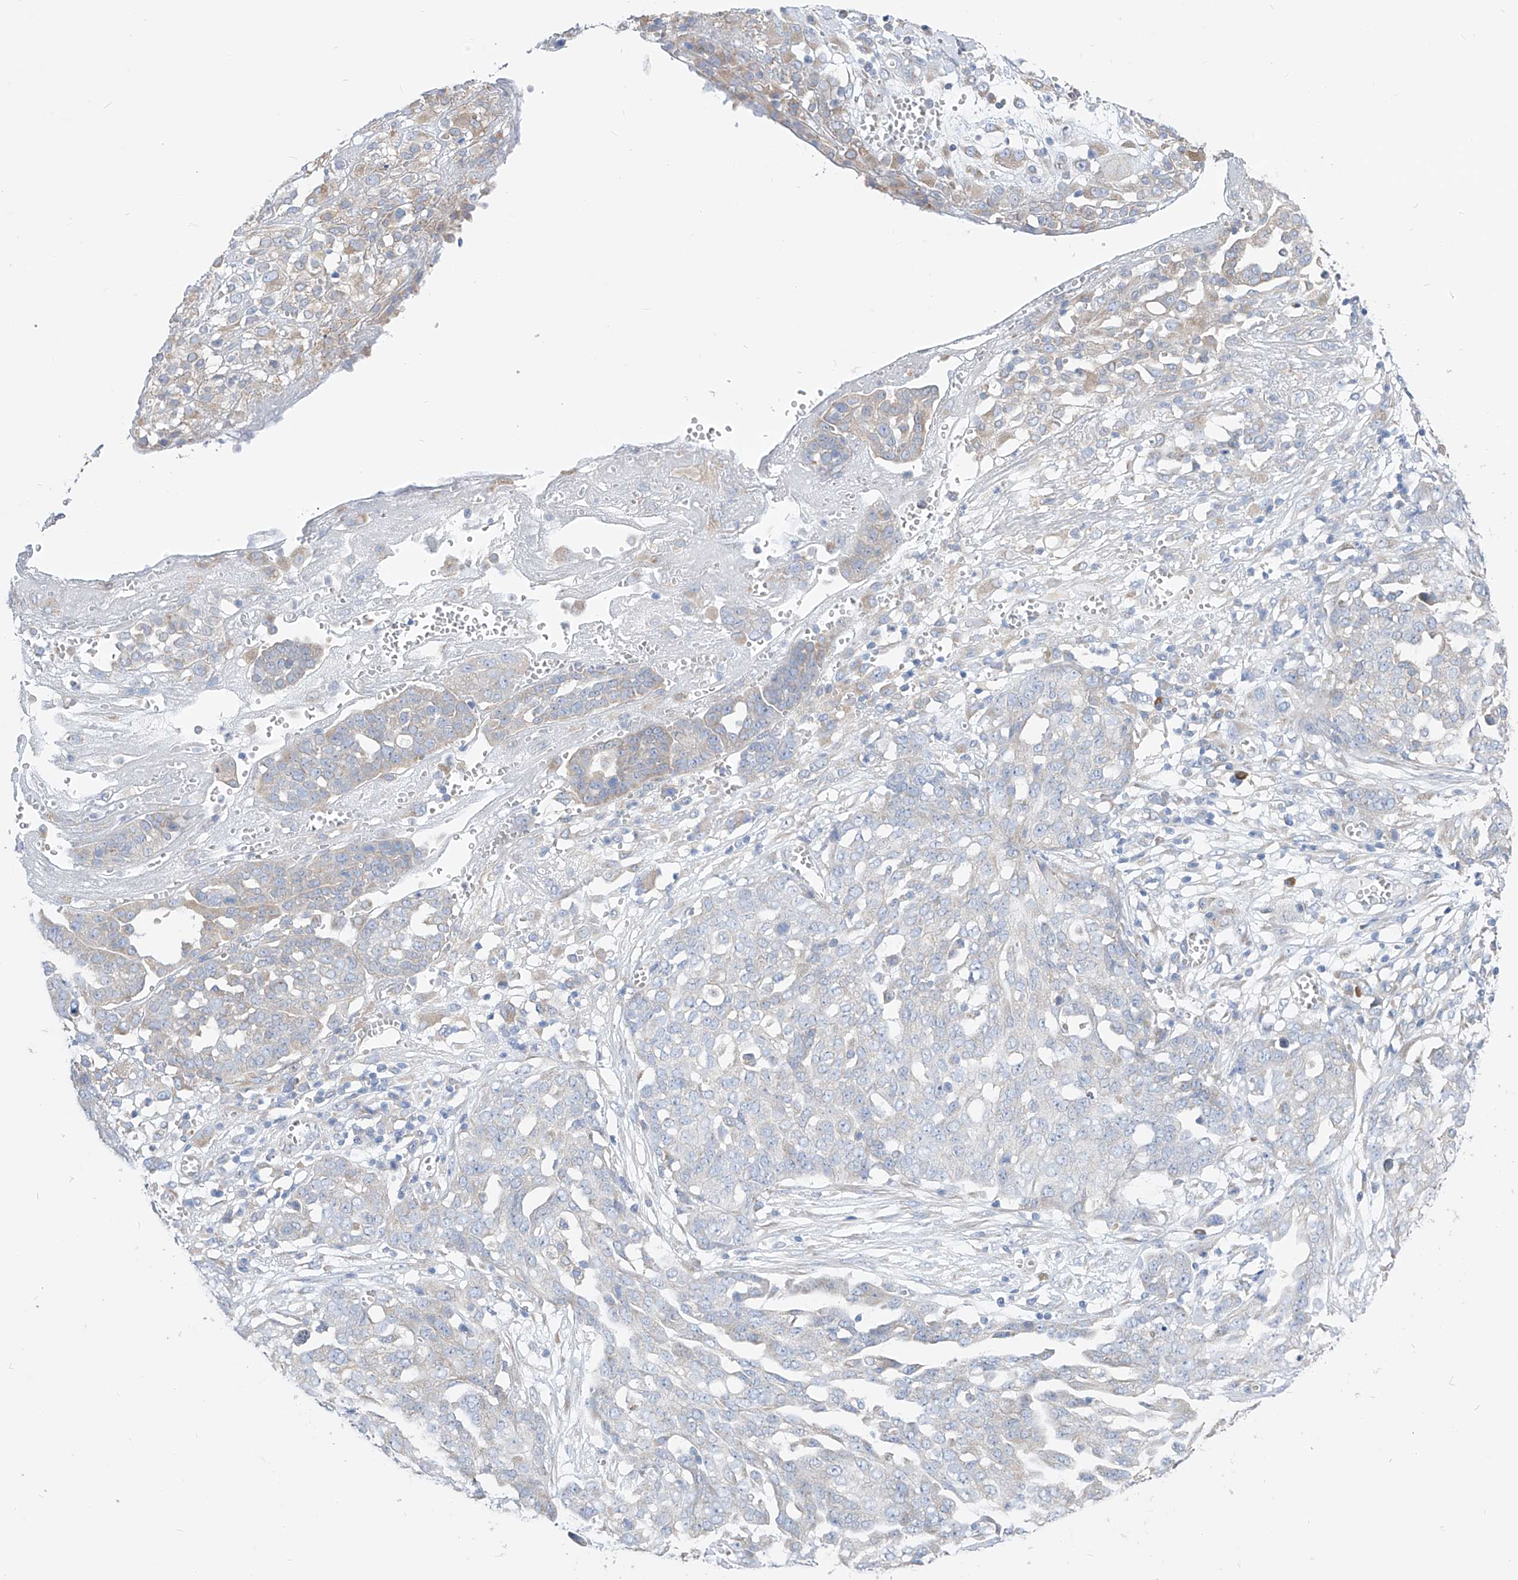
{"staining": {"intensity": "negative", "quantity": "none", "location": "none"}, "tissue": "ovarian cancer", "cell_type": "Tumor cells", "image_type": "cancer", "snomed": [{"axis": "morphology", "description": "Cystadenocarcinoma, serous, NOS"}, {"axis": "topography", "description": "Soft tissue"}, {"axis": "topography", "description": "Ovary"}], "caption": "DAB (3,3'-diaminobenzidine) immunohistochemical staining of human ovarian serous cystadenocarcinoma shows no significant positivity in tumor cells.", "gene": "UFL1", "patient": {"sex": "female", "age": 57}}